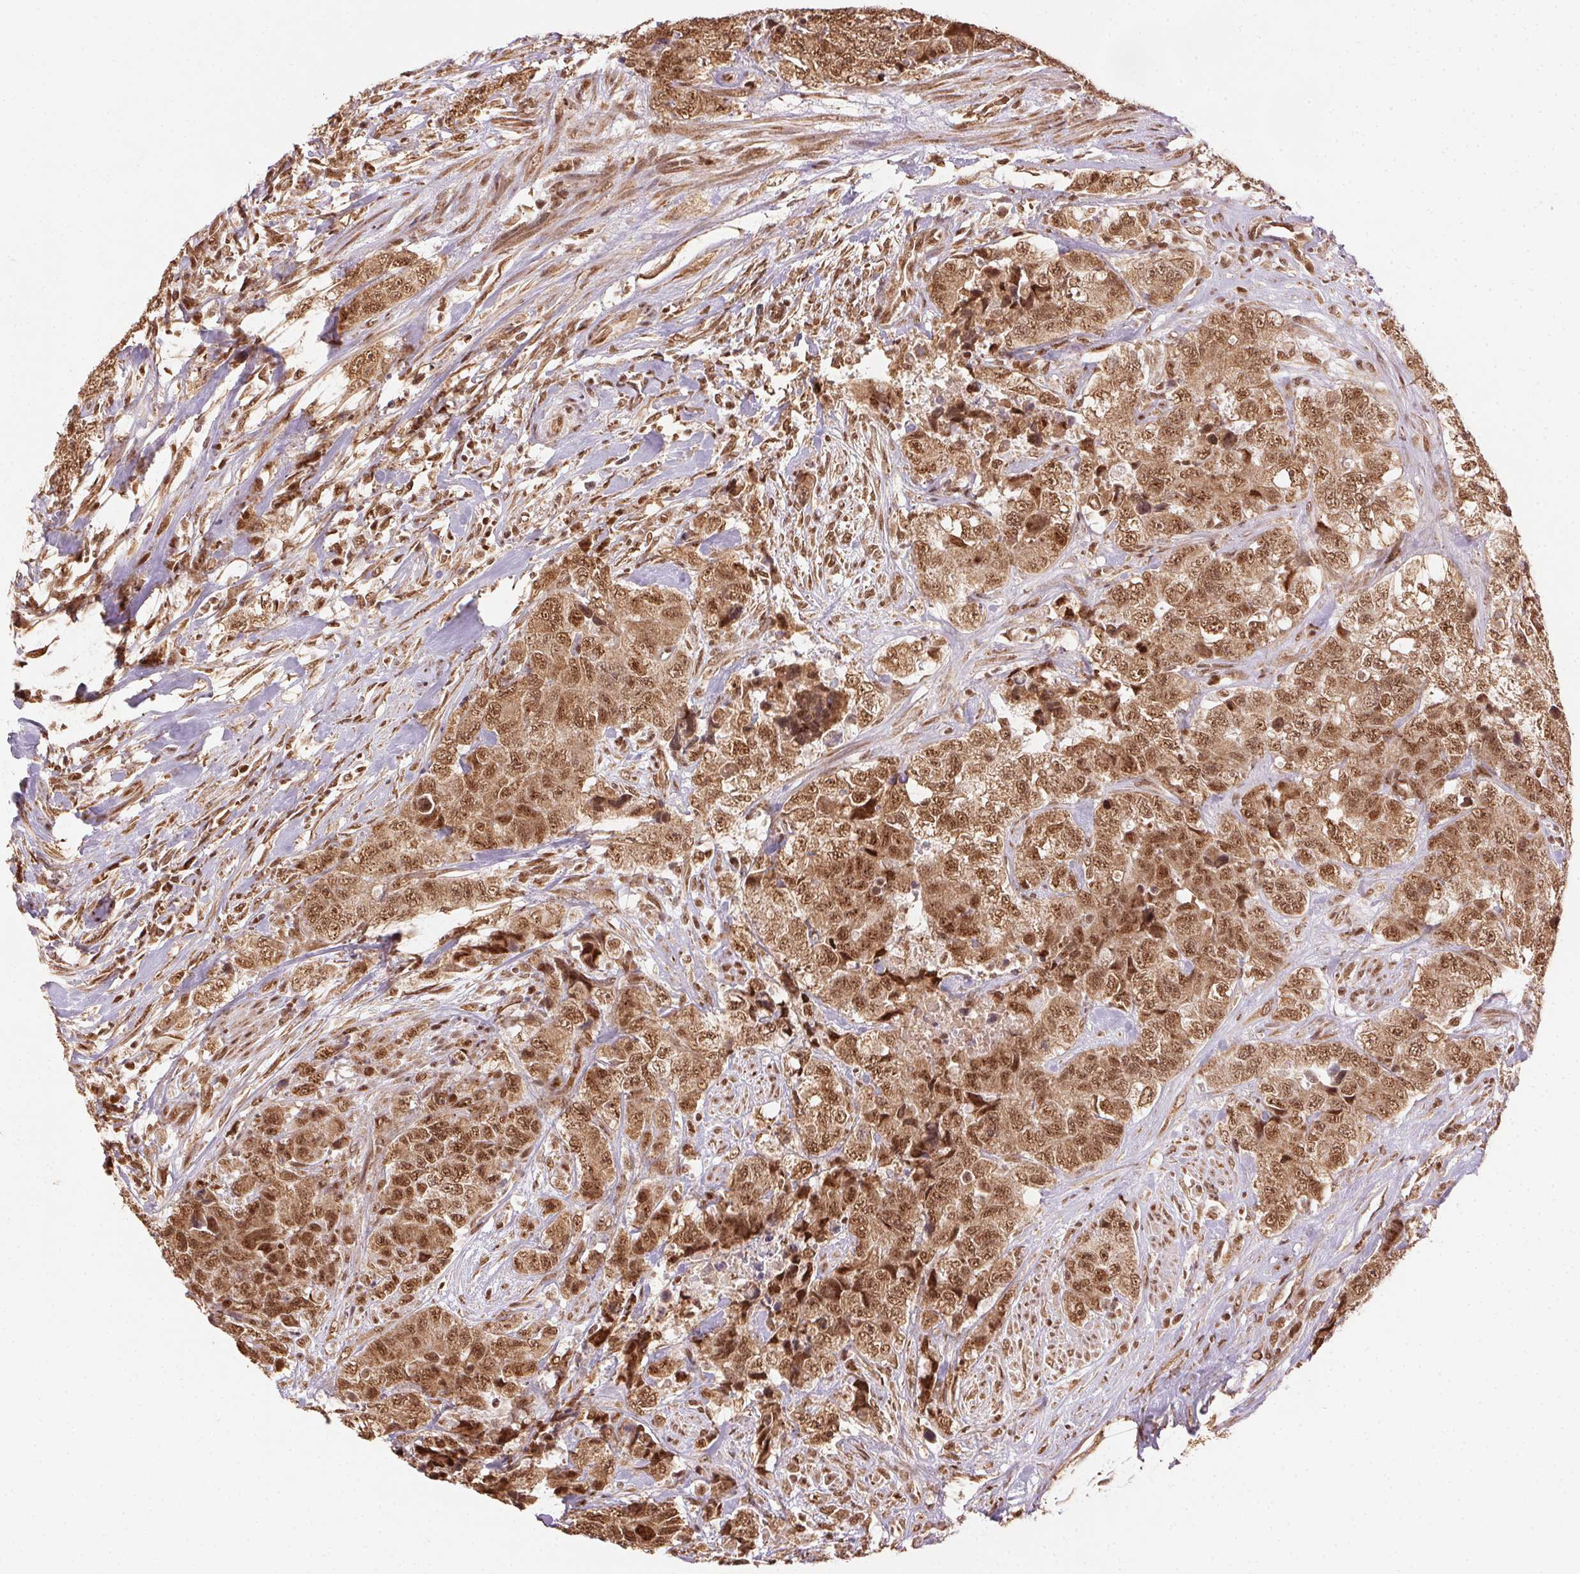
{"staining": {"intensity": "moderate", "quantity": ">75%", "location": "cytoplasmic/membranous,nuclear"}, "tissue": "urothelial cancer", "cell_type": "Tumor cells", "image_type": "cancer", "snomed": [{"axis": "morphology", "description": "Urothelial carcinoma, High grade"}, {"axis": "topography", "description": "Urinary bladder"}], "caption": "Protein staining exhibits moderate cytoplasmic/membranous and nuclear expression in about >75% of tumor cells in urothelial carcinoma (high-grade).", "gene": "TREML4", "patient": {"sex": "female", "age": 78}}